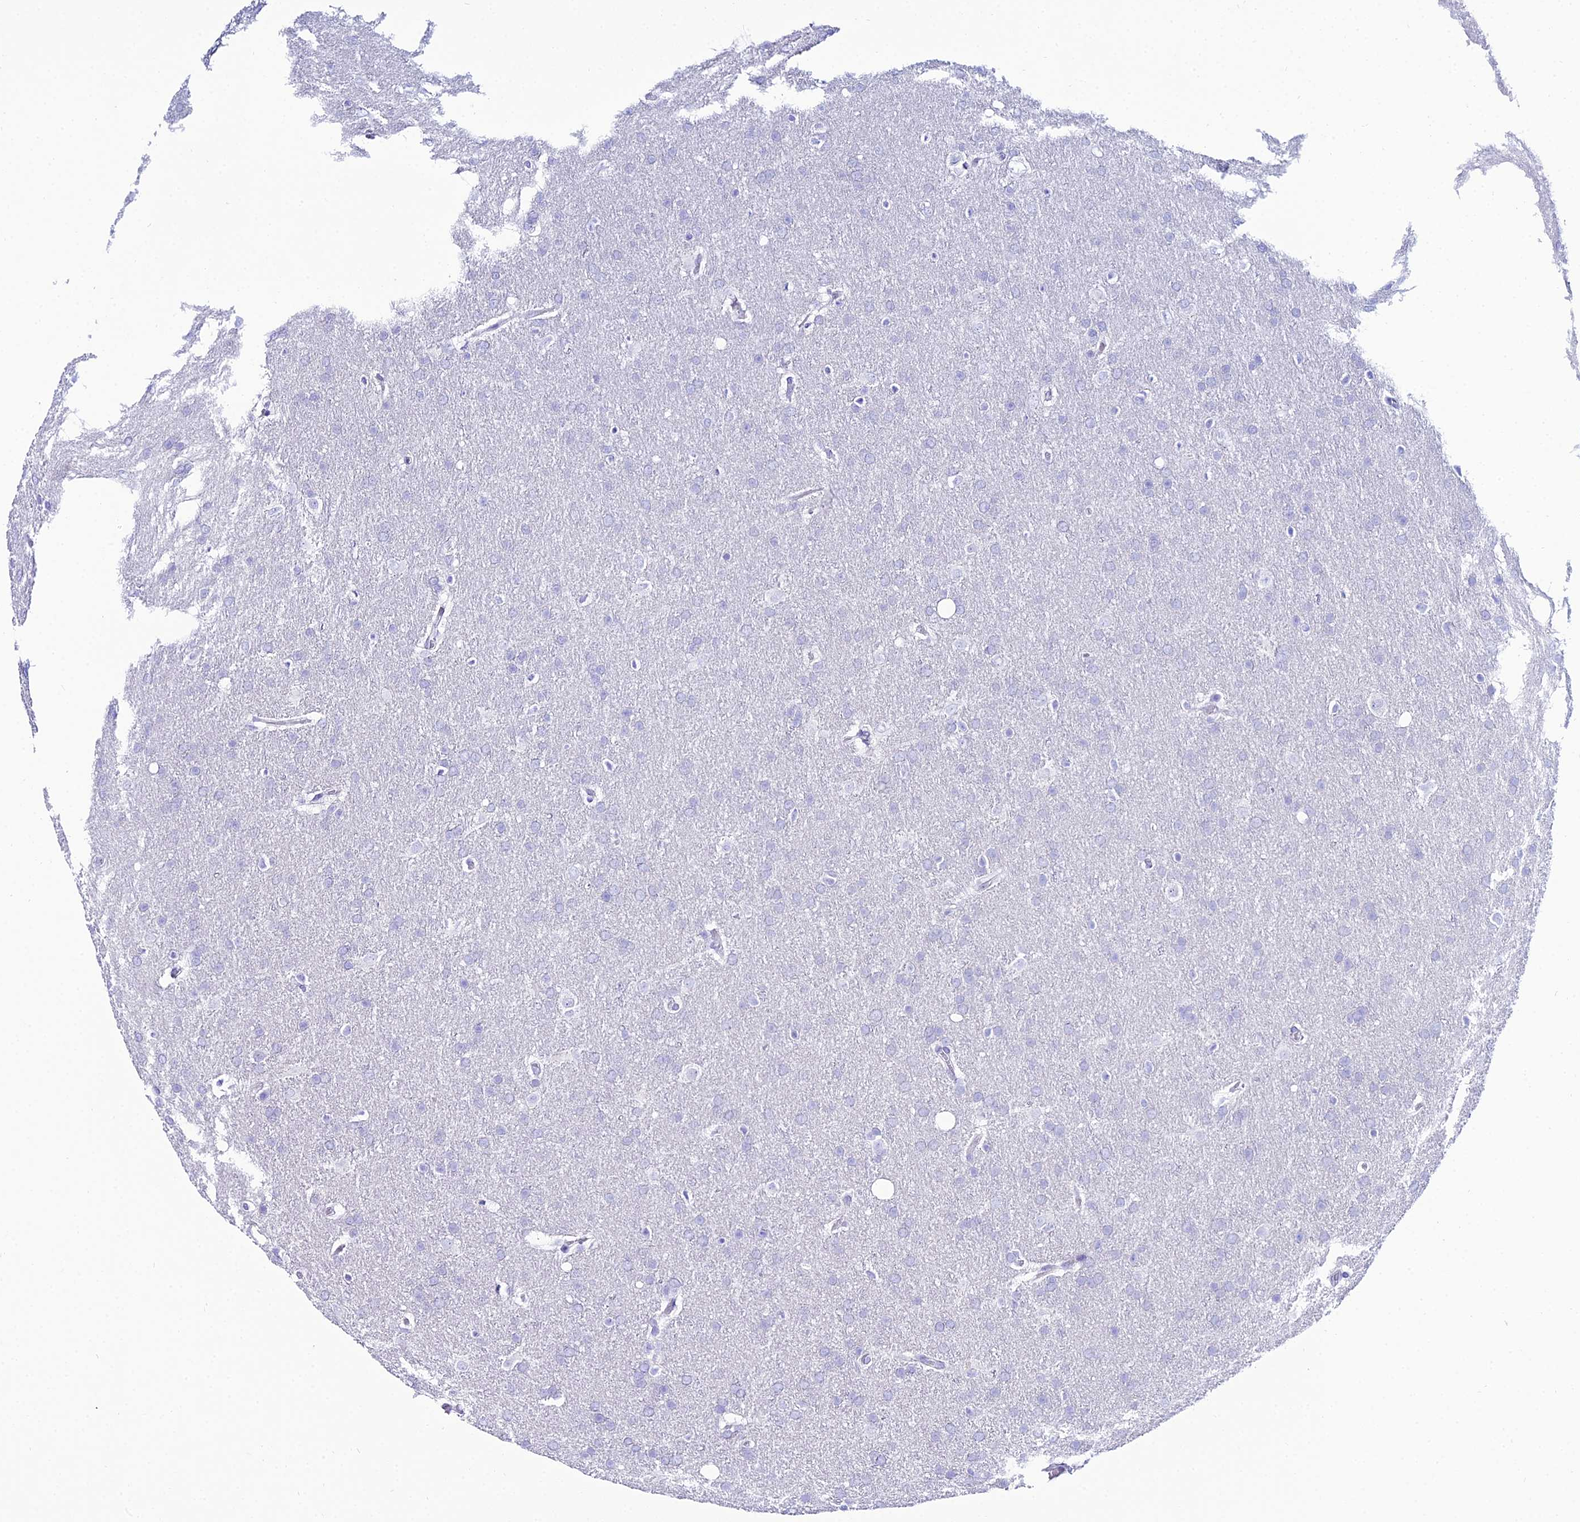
{"staining": {"intensity": "negative", "quantity": "none", "location": "none"}, "tissue": "glioma", "cell_type": "Tumor cells", "image_type": "cancer", "snomed": [{"axis": "morphology", "description": "Glioma, malignant, Low grade"}, {"axis": "topography", "description": "Brain"}], "caption": "The micrograph displays no significant staining in tumor cells of glioma.", "gene": "OR4D5", "patient": {"sex": "female", "age": 32}}